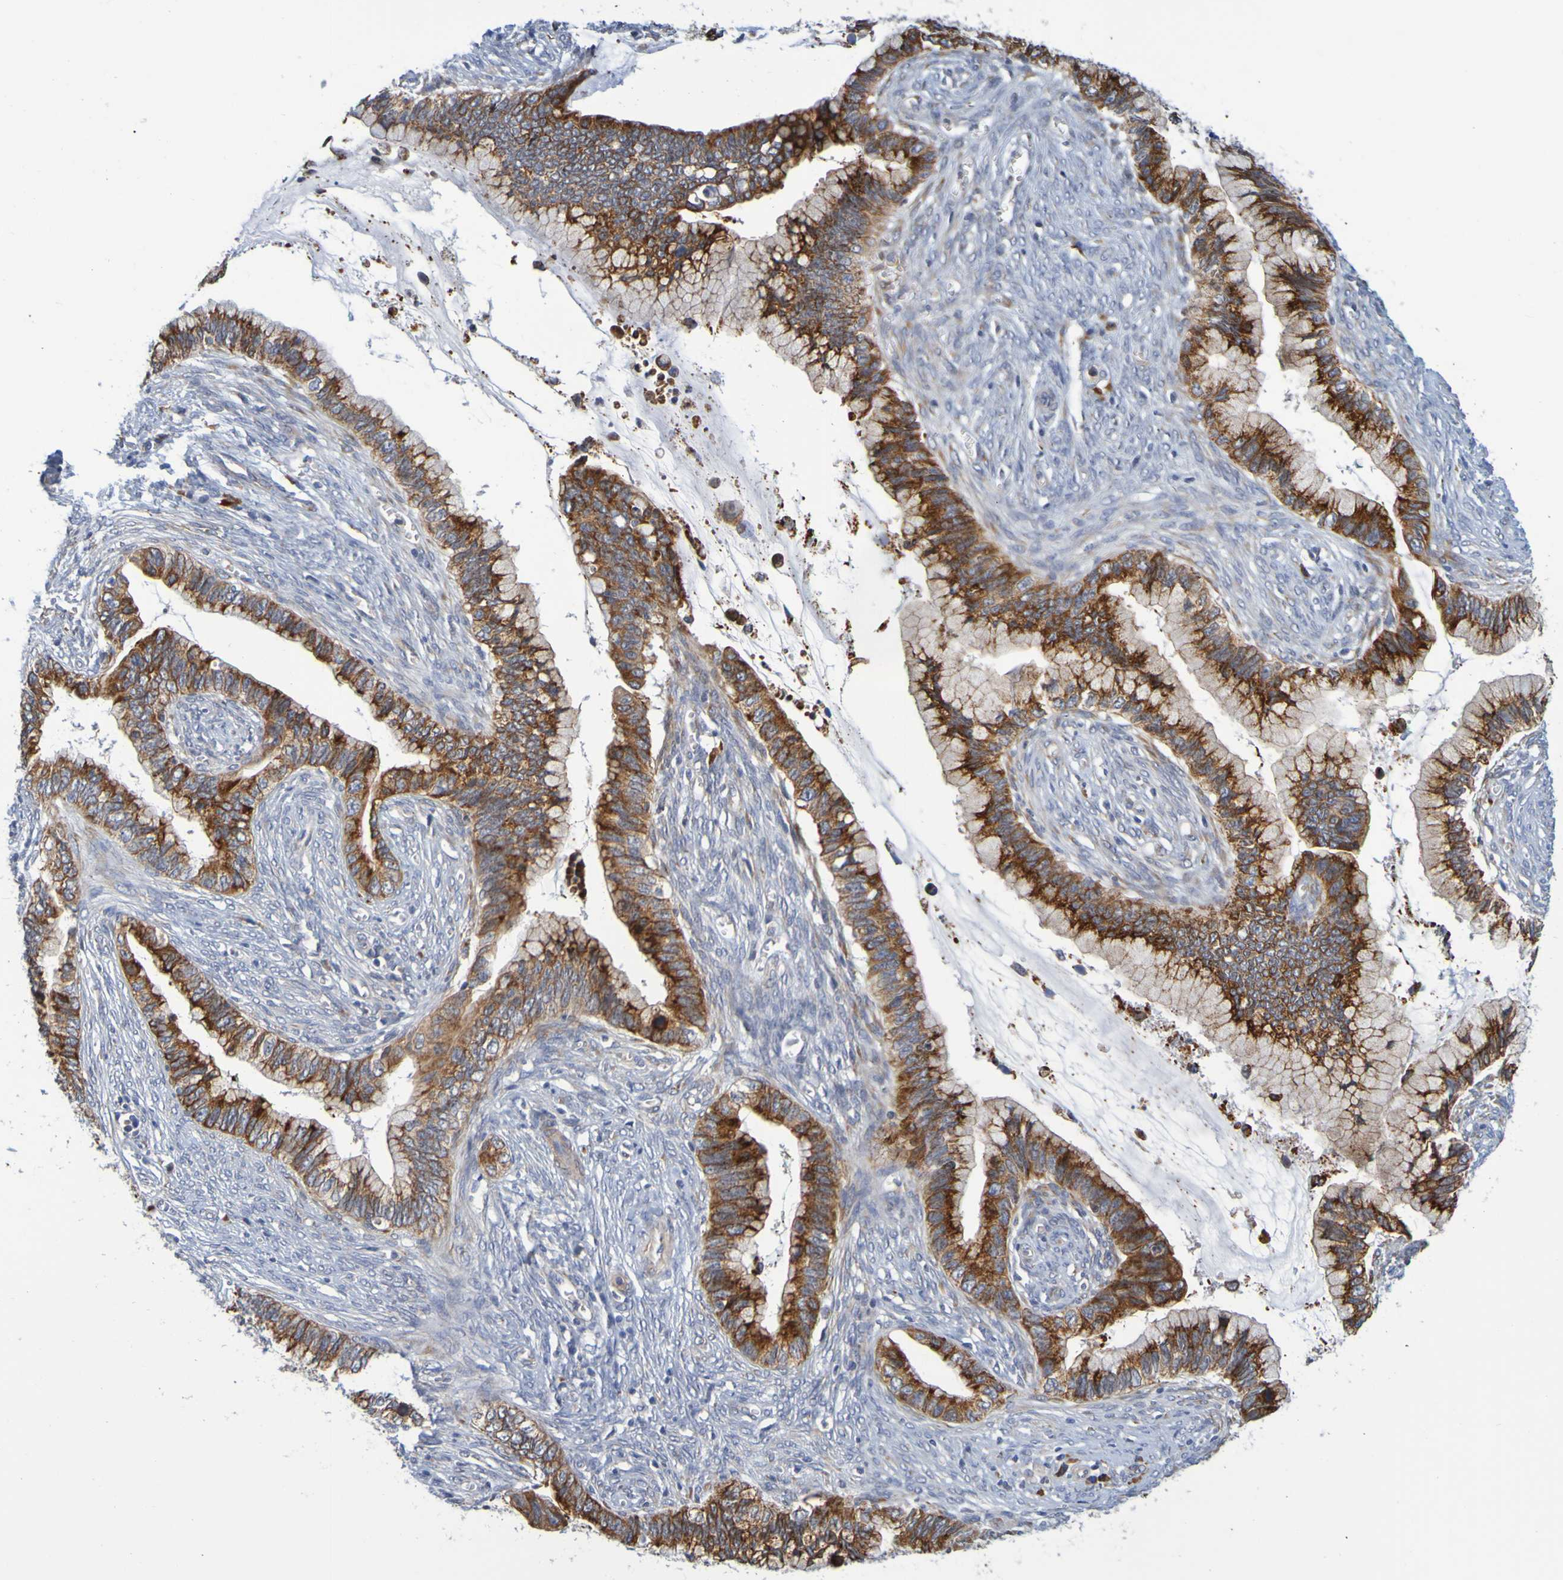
{"staining": {"intensity": "strong", "quantity": ">75%", "location": "cytoplasmic/membranous"}, "tissue": "cervical cancer", "cell_type": "Tumor cells", "image_type": "cancer", "snomed": [{"axis": "morphology", "description": "Adenocarcinoma, NOS"}, {"axis": "topography", "description": "Cervix"}], "caption": "Brown immunohistochemical staining in human cervical cancer (adenocarcinoma) exhibits strong cytoplasmic/membranous expression in approximately >75% of tumor cells.", "gene": "SIL1", "patient": {"sex": "female", "age": 44}}